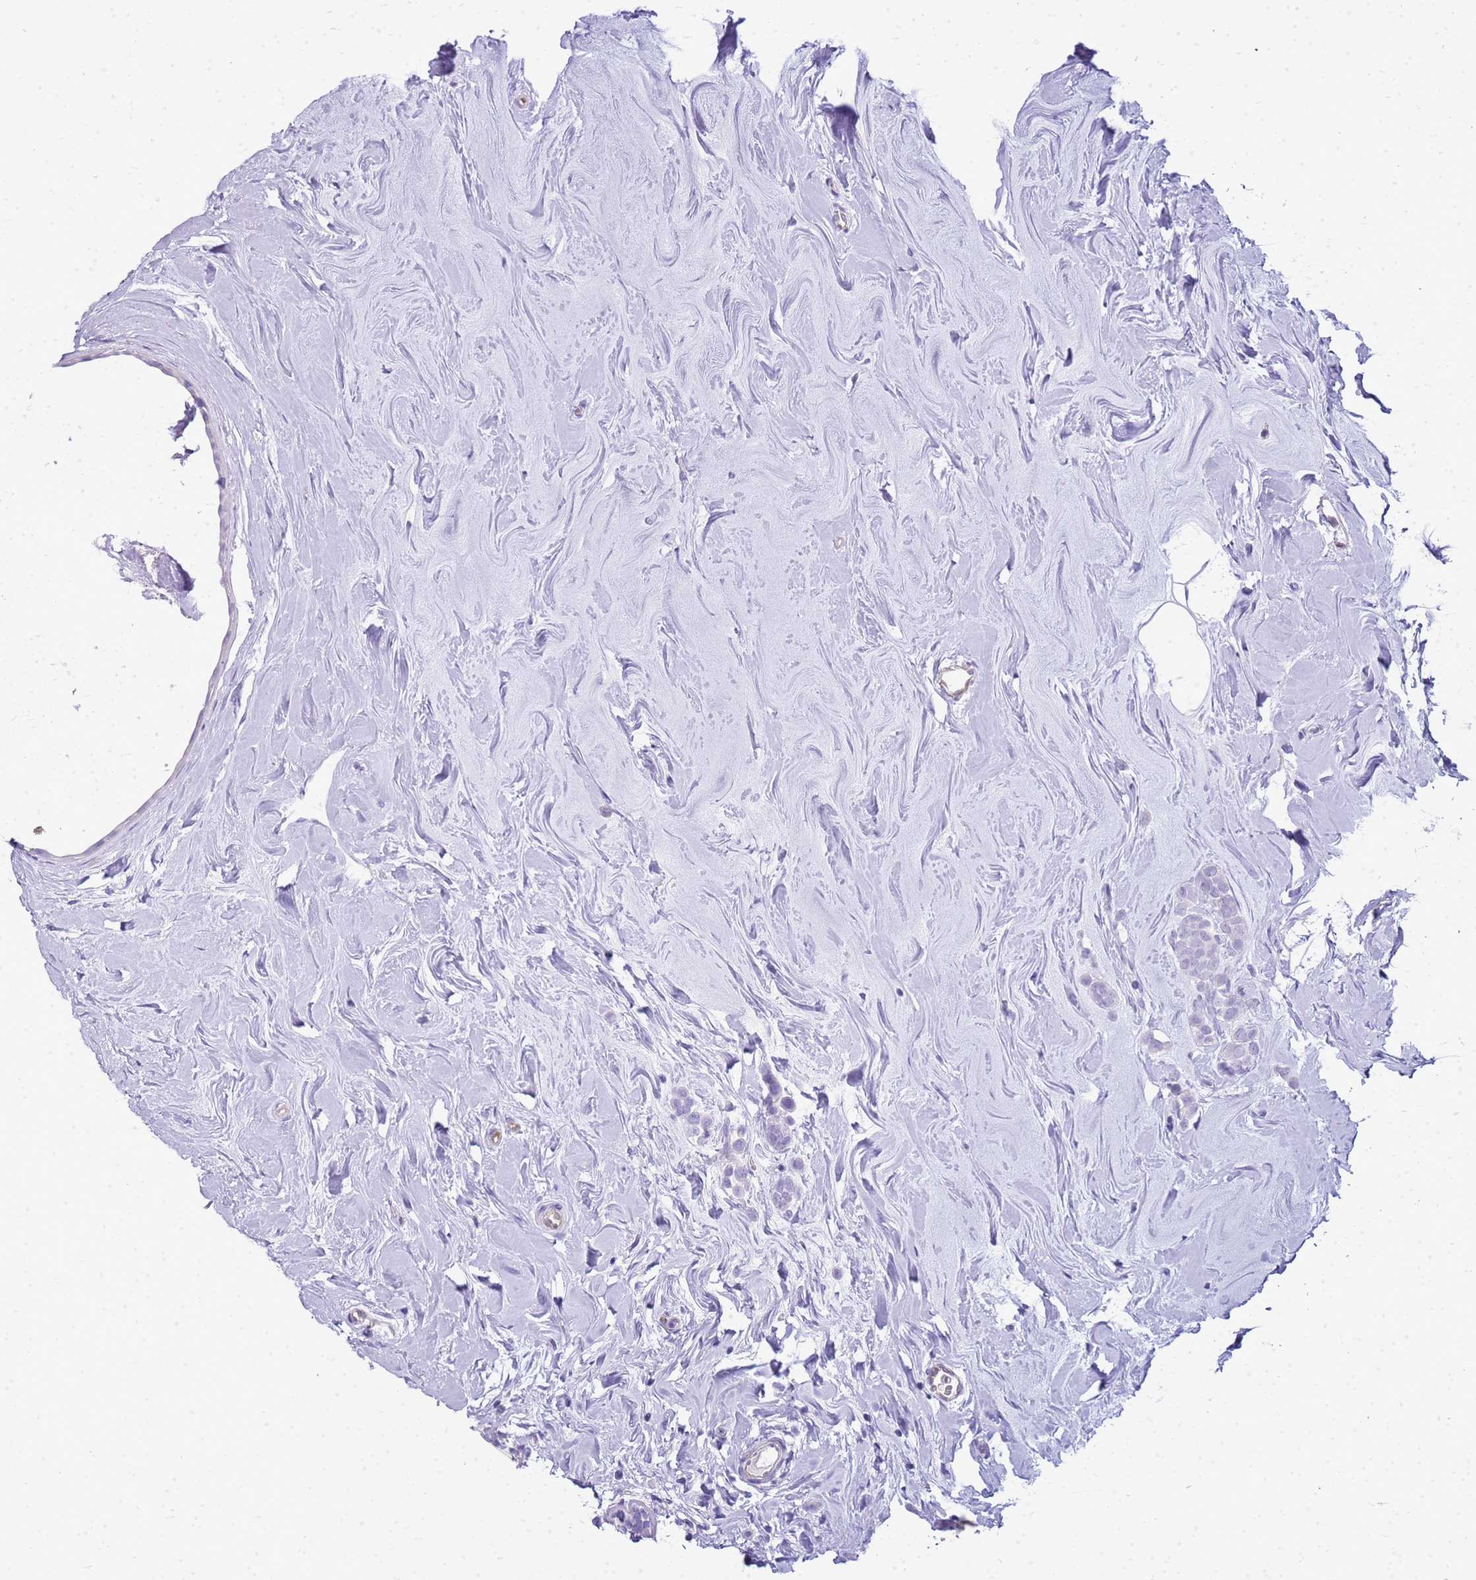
{"staining": {"intensity": "negative", "quantity": "none", "location": "none"}, "tissue": "breast cancer", "cell_type": "Tumor cells", "image_type": "cancer", "snomed": [{"axis": "morphology", "description": "Lobular carcinoma"}, {"axis": "topography", "description": "Breast"}], "caption": "Tumor cells are negative for brown protein staining in breast lobular carcinoma. The staining is performed using DAB brown chromogen with nuclei counter-stained in using hematoxylin.", "gene": "SULT1E1", "patient": {"sex": "female", "age": 47}}